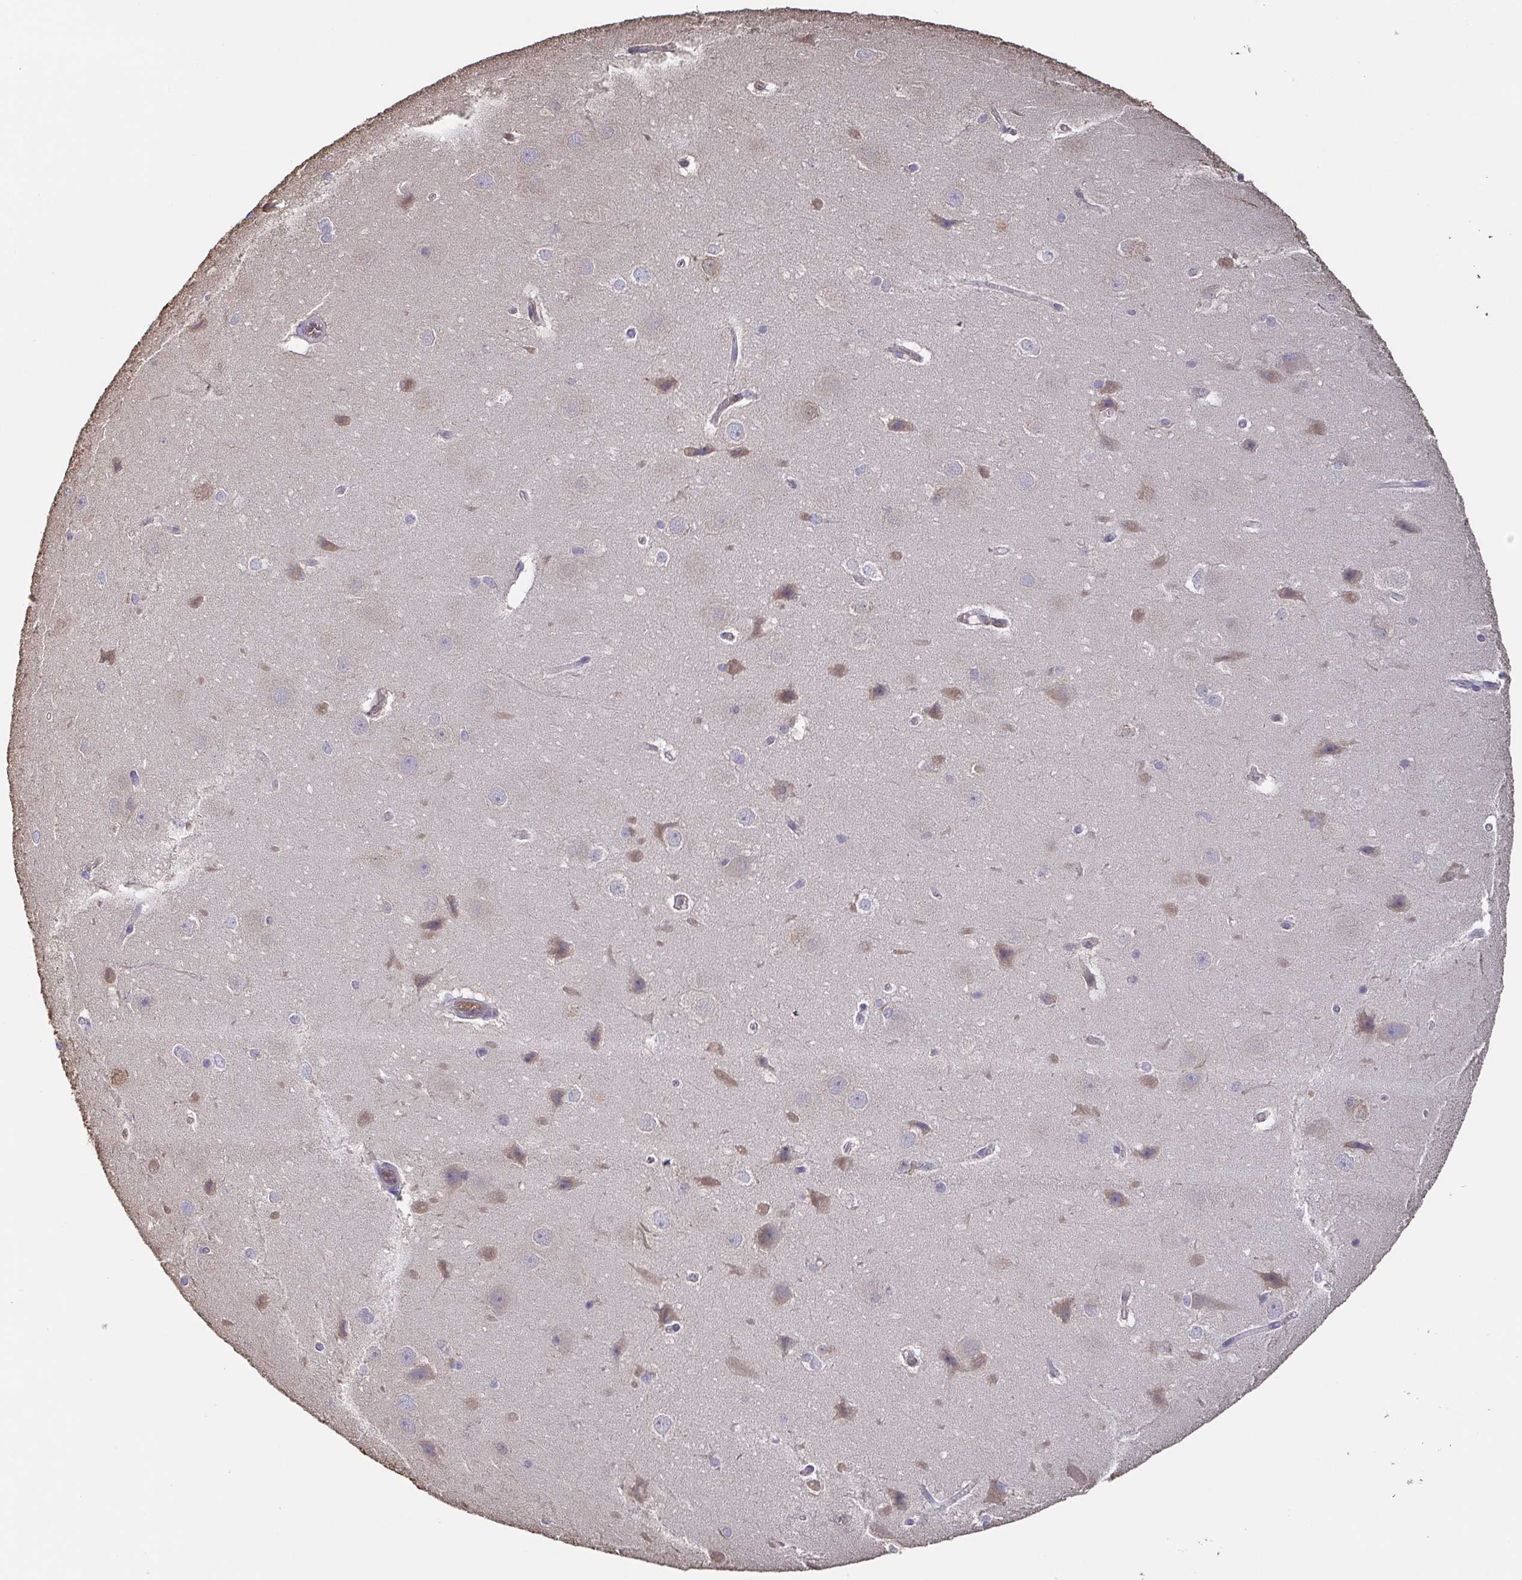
{"staining": {"intensity": "weak", "quantity": "25%-75%", "location": "cytoplasmic/membranous"}, "tissue": "hippocampus", "cell_type": "Glial cells", "image_type": "normal", "snomed": [{"axis": "morphology", "description": "Normal tissue, NOS"}, {"axis": "topography", "description": "Cerebral cortex"}, {"axis": "topography", "description": "Hippocampus"}], "caption": "Protein expression analysis of unremarkable hippocampus reveals weak cytoplasmic/membranous staining in about 25%-75% of glial cells.", "gene": "EIF3D", "patient": {"sex": "female", "age": 19}}